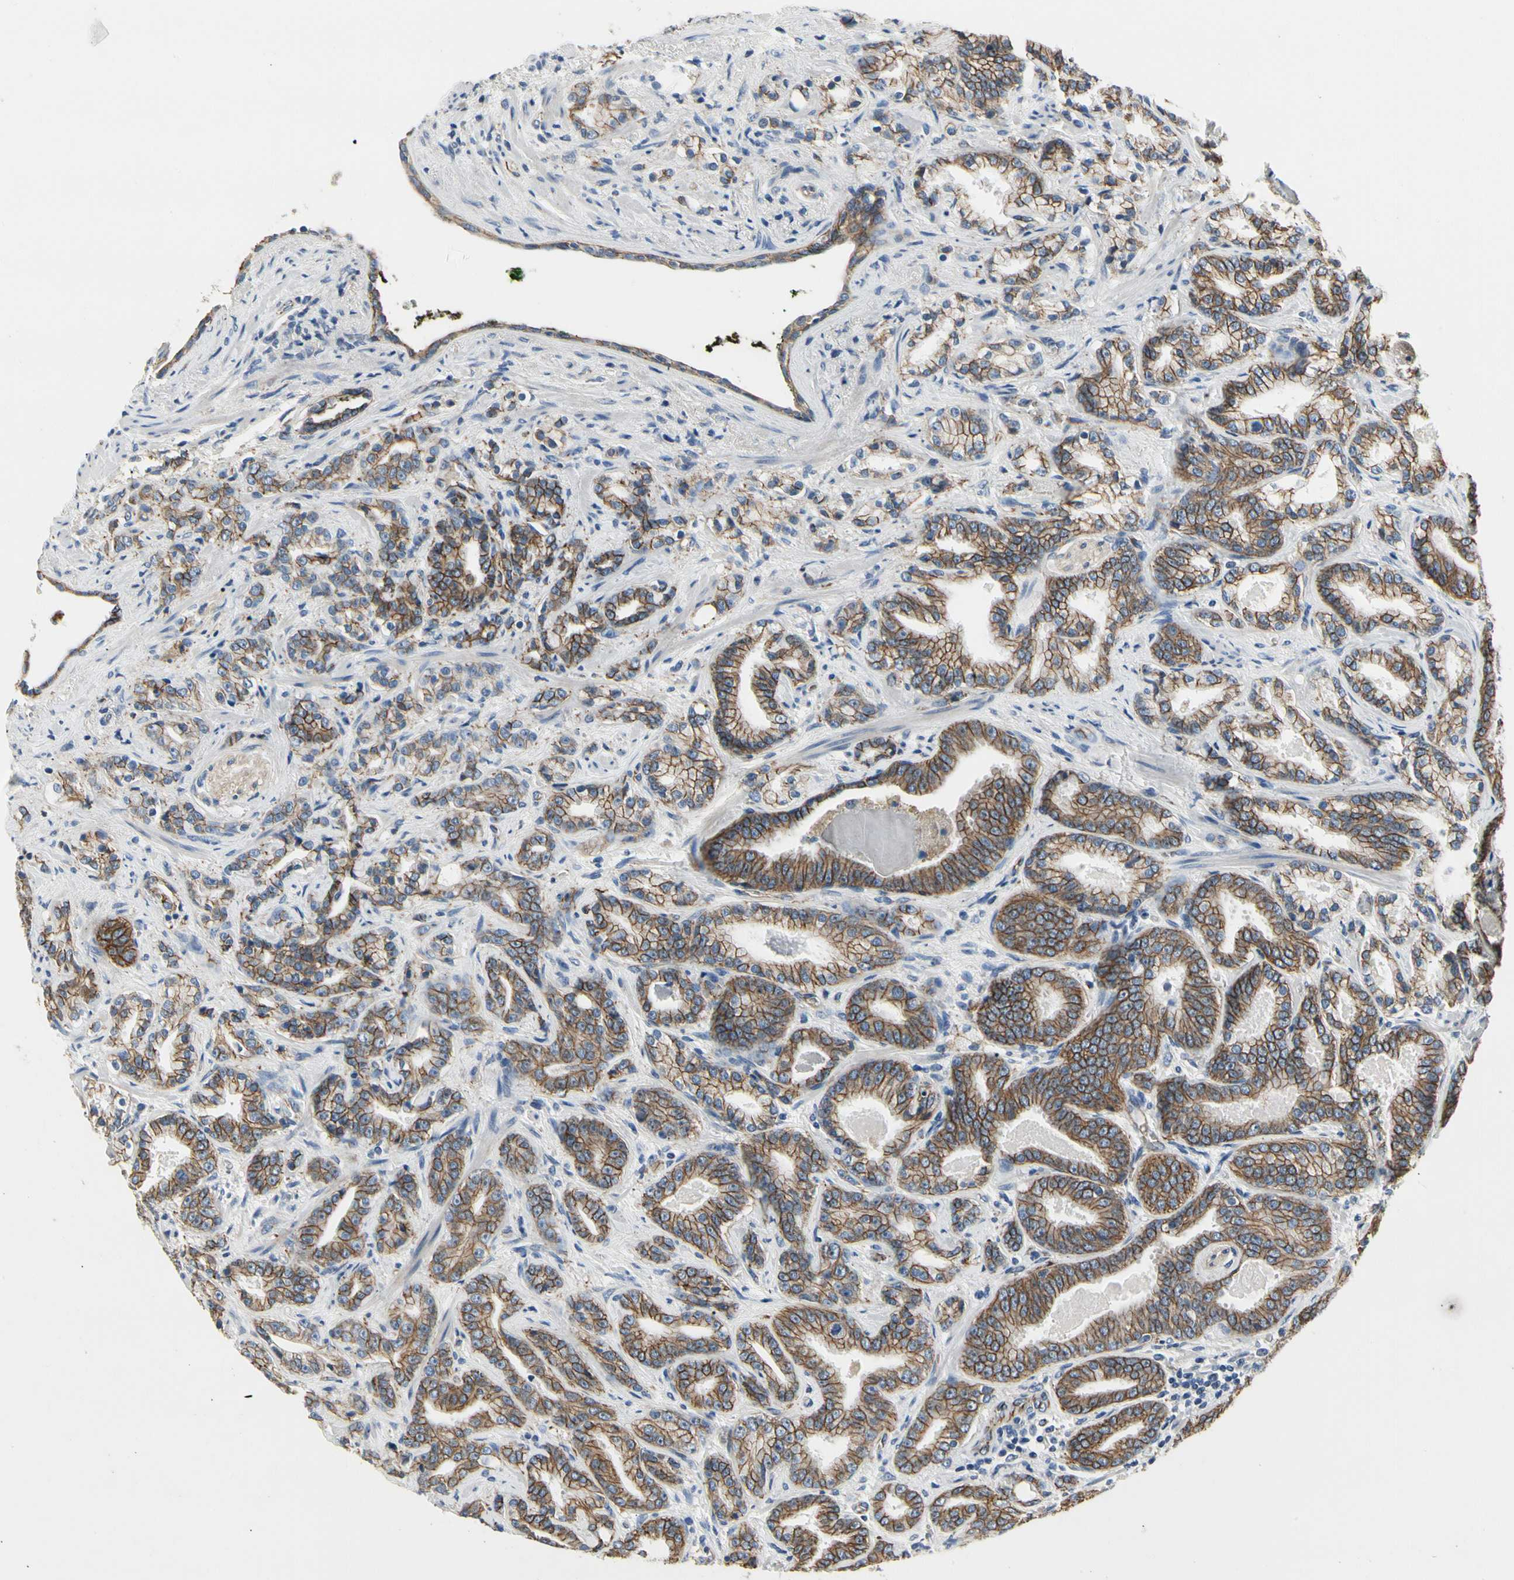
{"staining": {"intensity": "moderate", "quantity": "25%-75%", "location": "cytoplasmic/membranous"}, "tissue": "prostate cancer", "cell_type": "Tumor cells", "image_type": "cancer", "snomed": [{"axis": "morphology", "description": "Adenocarcinoma, Low grade"}, {"axis": "topography", "description": "Prostate"}], "caption": "The micrograph reveals a brown stain indicating the presence of a protein in the cytoplasmic/membranous of tumor cells in prostate low-grade adenocarcinoma. Immunohistochemistry stains the protein in brown and the nuclei are stained blue.", "gene": "LGR6", "patient": {"sex": "male", "age": 63}}